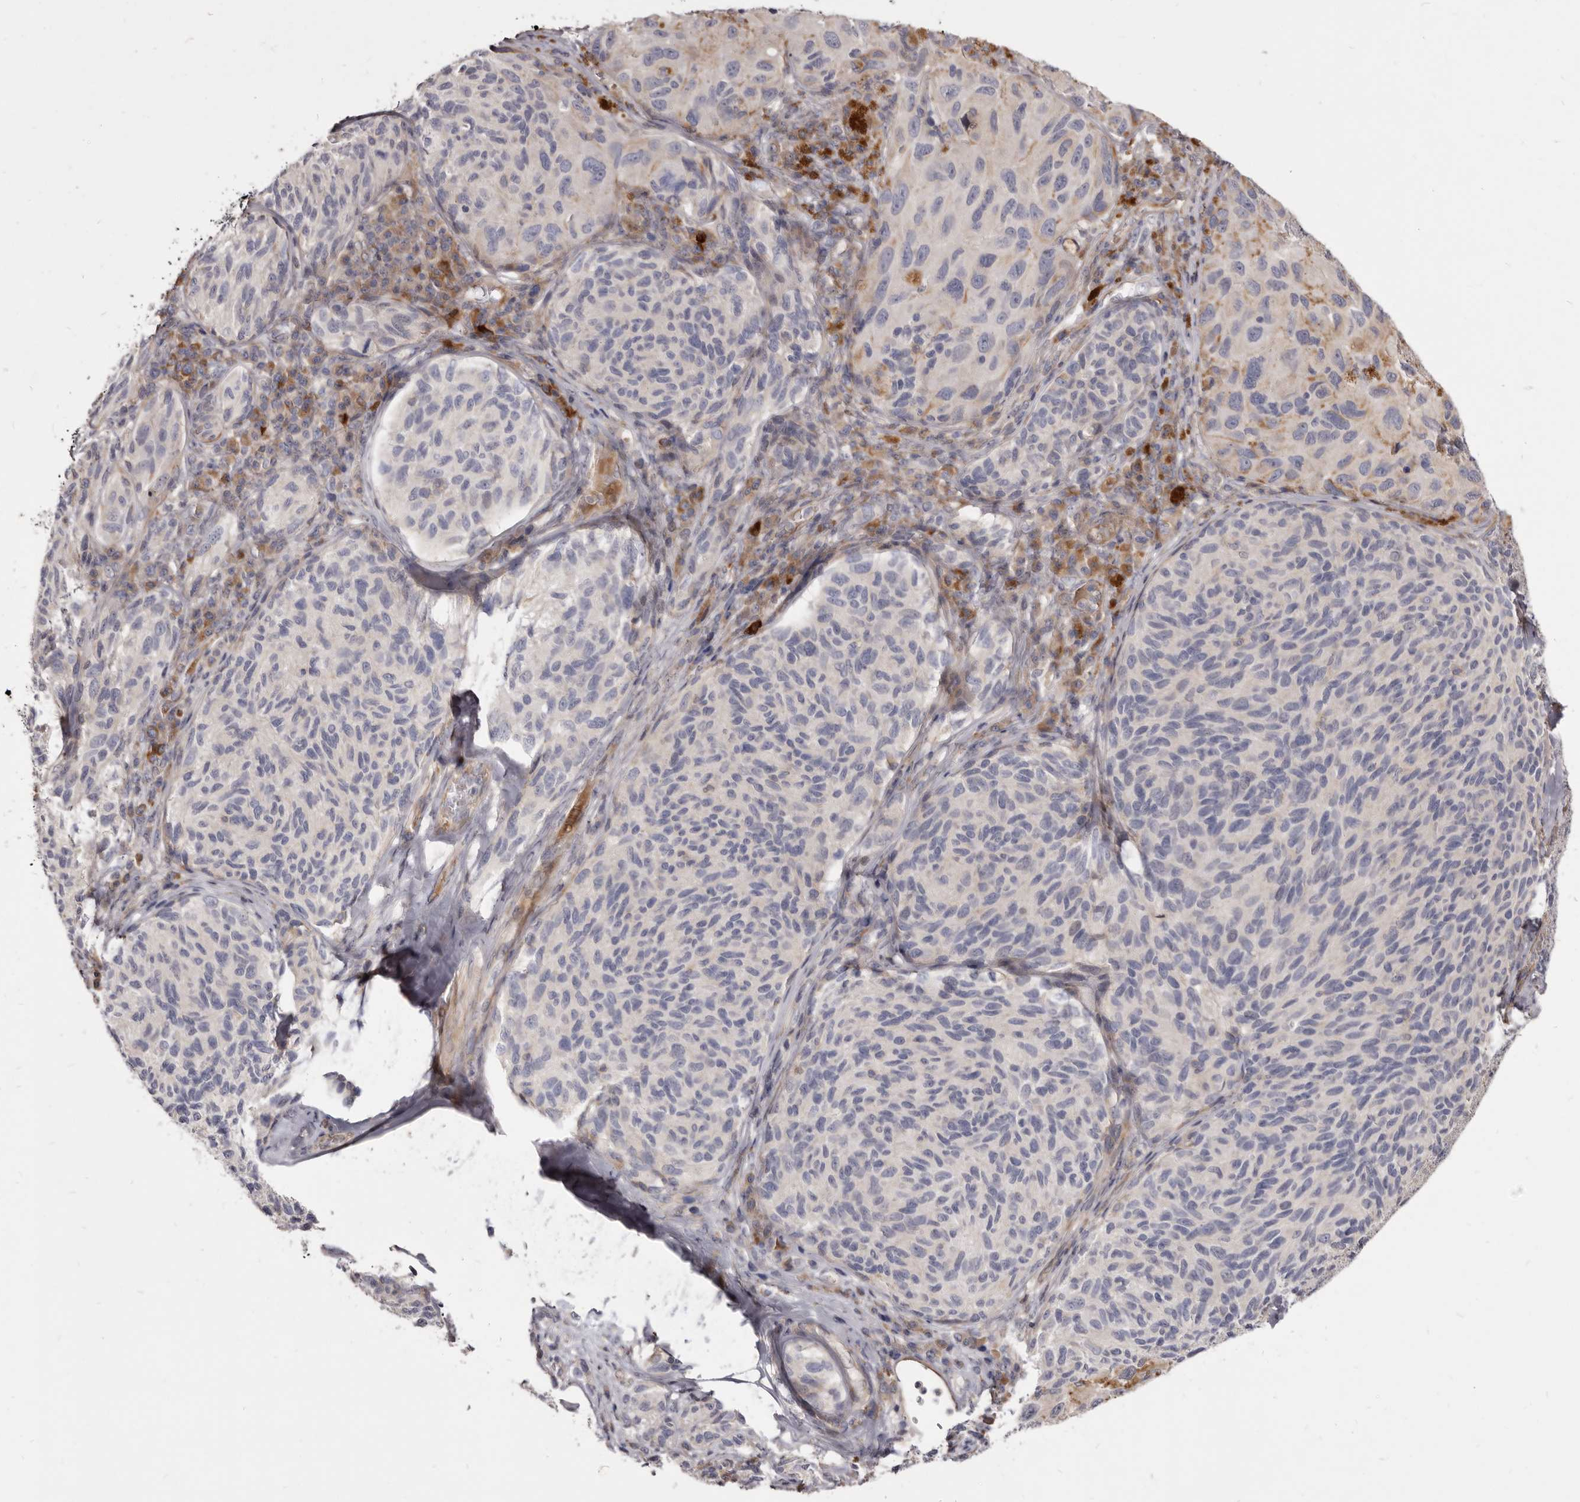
{"staining": {"intensity": "negative", "quantity": "none", "location": "none"}, "tissue": "melanoma", "cell_type": "Tumor cells", "image_type": "cancer", "snomed": [{"axis": "morphology", "description": "Malignant melanoma, NOS"}, {"axis": "topography", "description": "Skin"}], "caption": "Tumor cells show no significant expression in melanoma.", "gene": "FAS", "patient": {"sex": "female", "age": 73}}